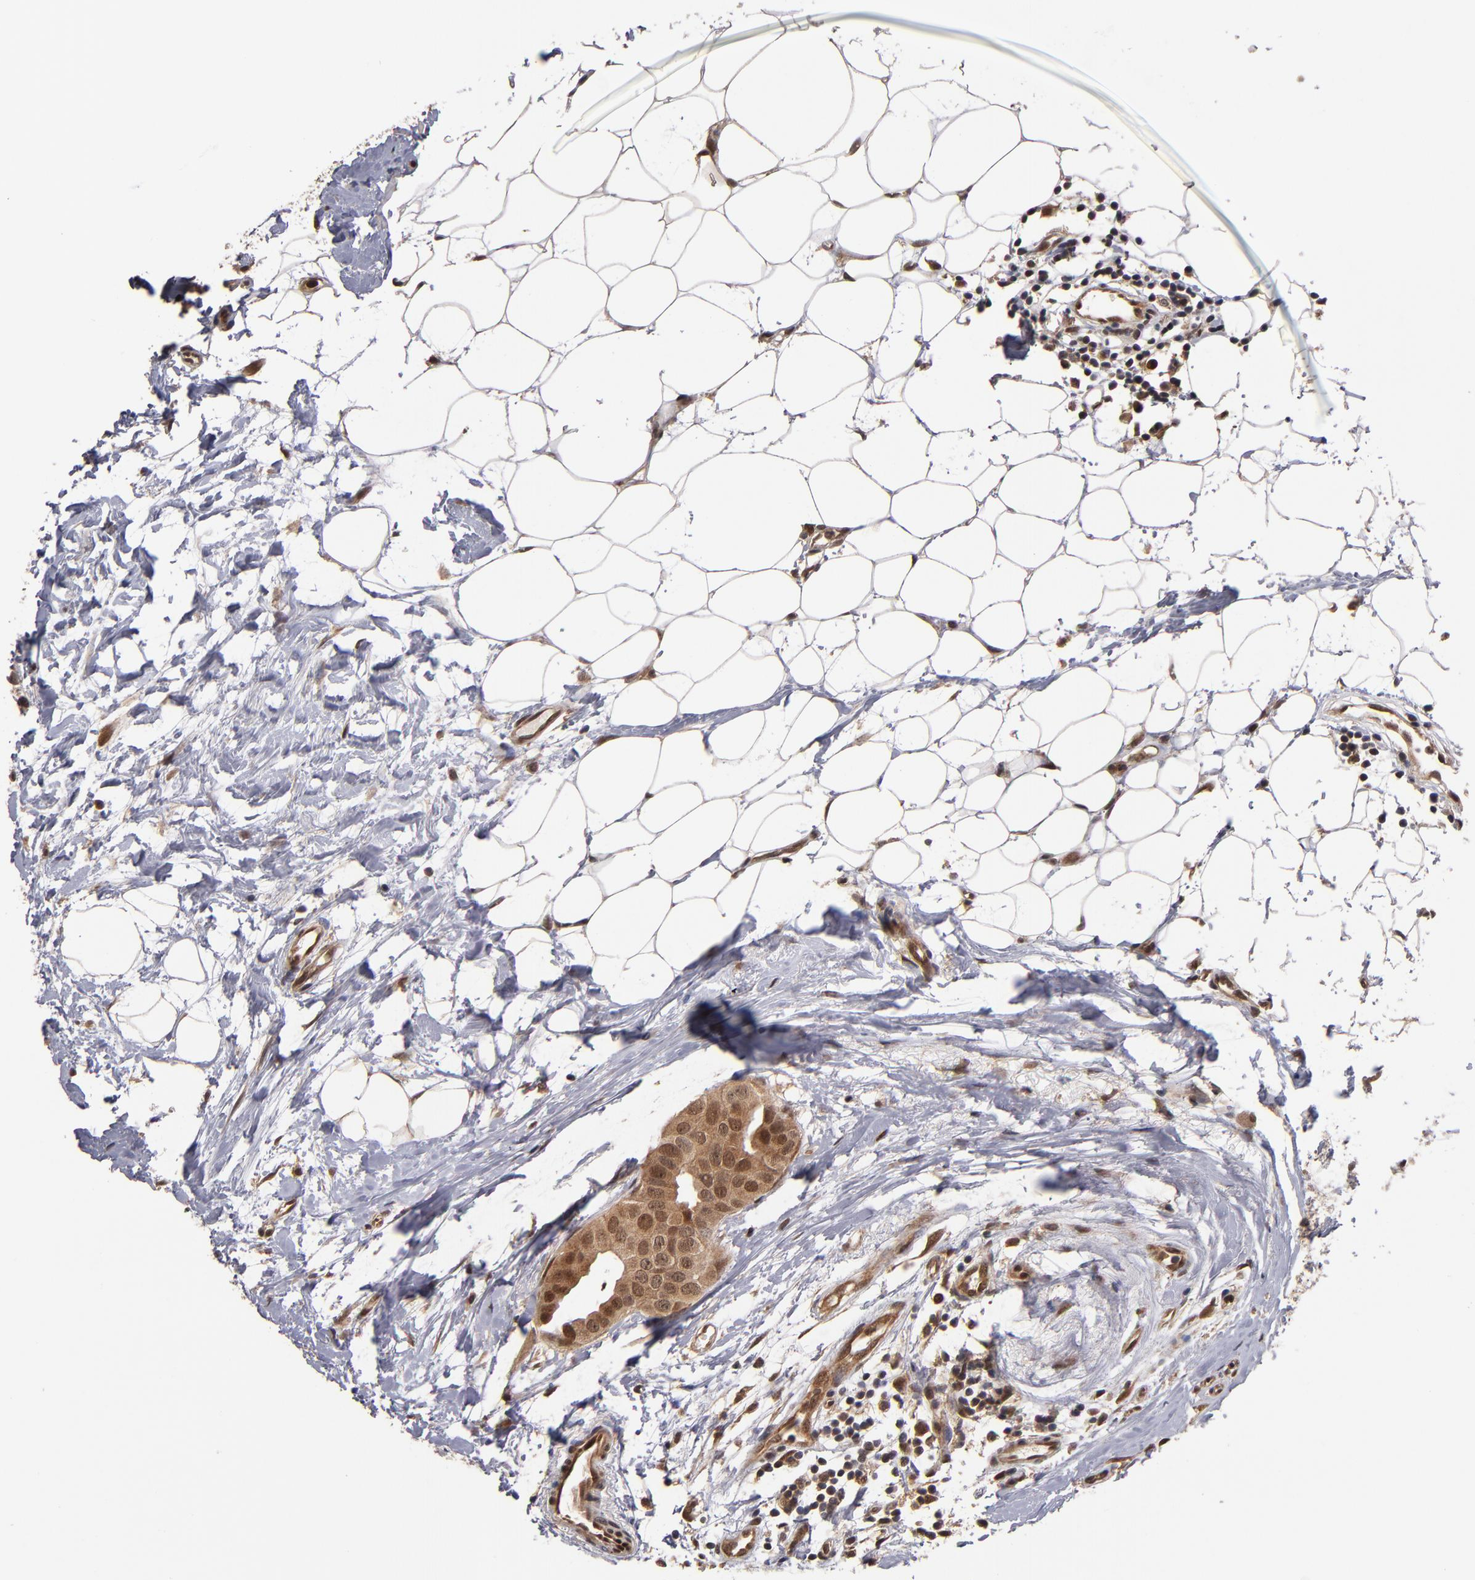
{"staining": {"intensity": "moderate", "quantity": ">75%", "location": "cytoplasmic/membranous,nuclear"}, "tissue": "breast cancer", "cell_type": "Tumor cells", "image_type": "cancer", "snomed": [{"axis": "morphology", "description": "Duct carcinoma"}, {"axis": "topography", "description": "Breast"}], "caption": "Immunohistochemical staining of human infiltrating ductal carcinoma (breast) shows medium levels of moderate cytoplasmic/membranous and nuclear protein expression in approximately >75% of tumor cells. The staining was performed using DAB, with brown indicating positive protein expression. Nuclei are stained blue with hematoxylin.", "gene": "CUL5", "patient": {"sex": "female", "age": 40}}